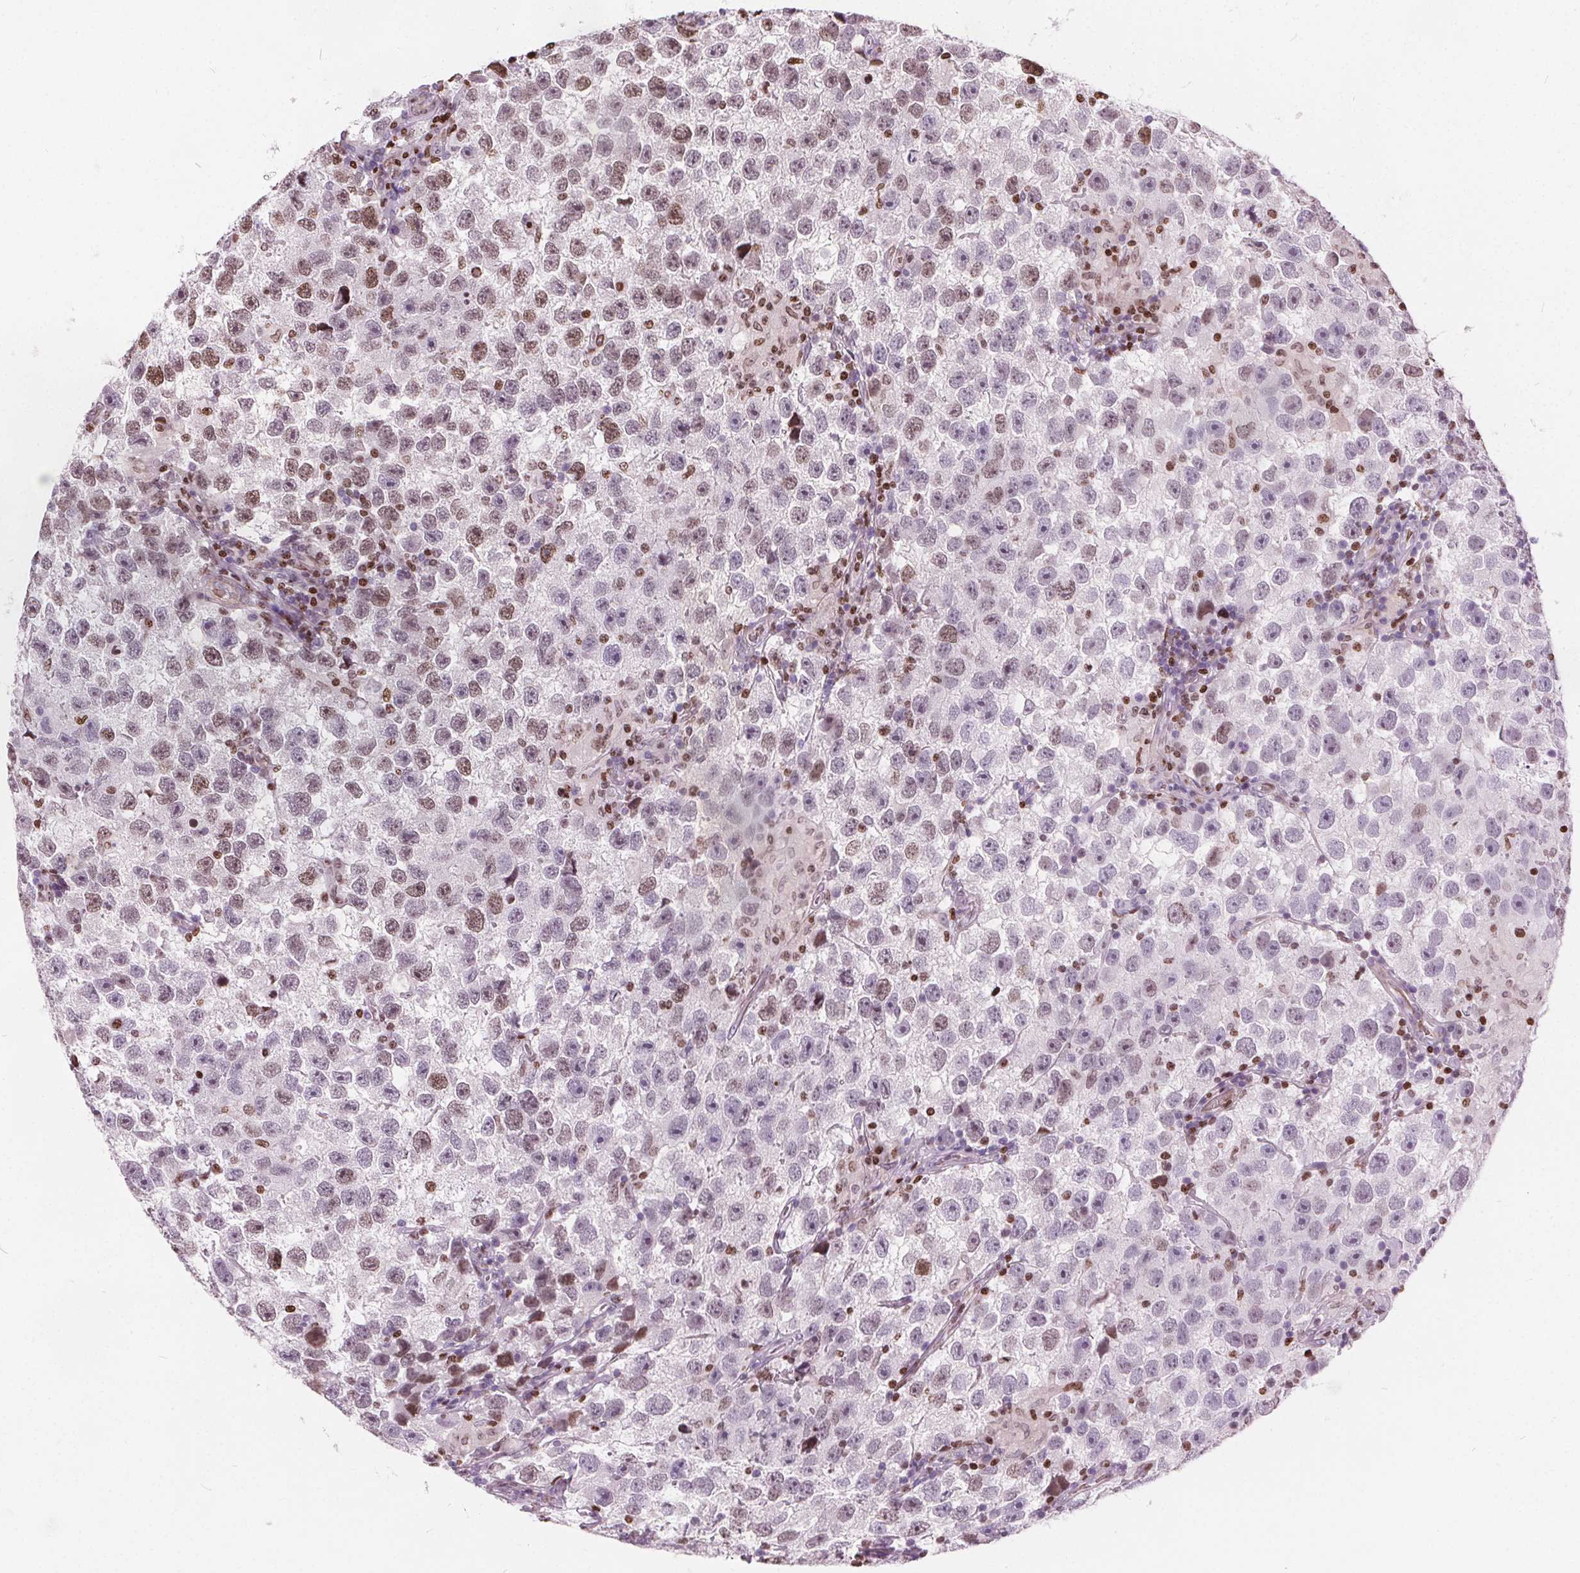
{"staining": {"intensity": "moderate", "quantity": "25%-75%", "location": "nuclear"}, "tissue": "testis cancer", "cell_type": "Tumor cells", "image_type": "cancer", "snomed": [{"axis": "morphology", "description": "Seminoma, NOS"}, {"axis": "topography", "description": "Testis"}], "caption": "Immunohistochemical staining of testis cancer (seminoma) reveals medium levels of moderate nuclear staining in about 25%-75% of tumor cells.", "gene": "ISLR2", "patient": {"sex": "male", "age": 26}}